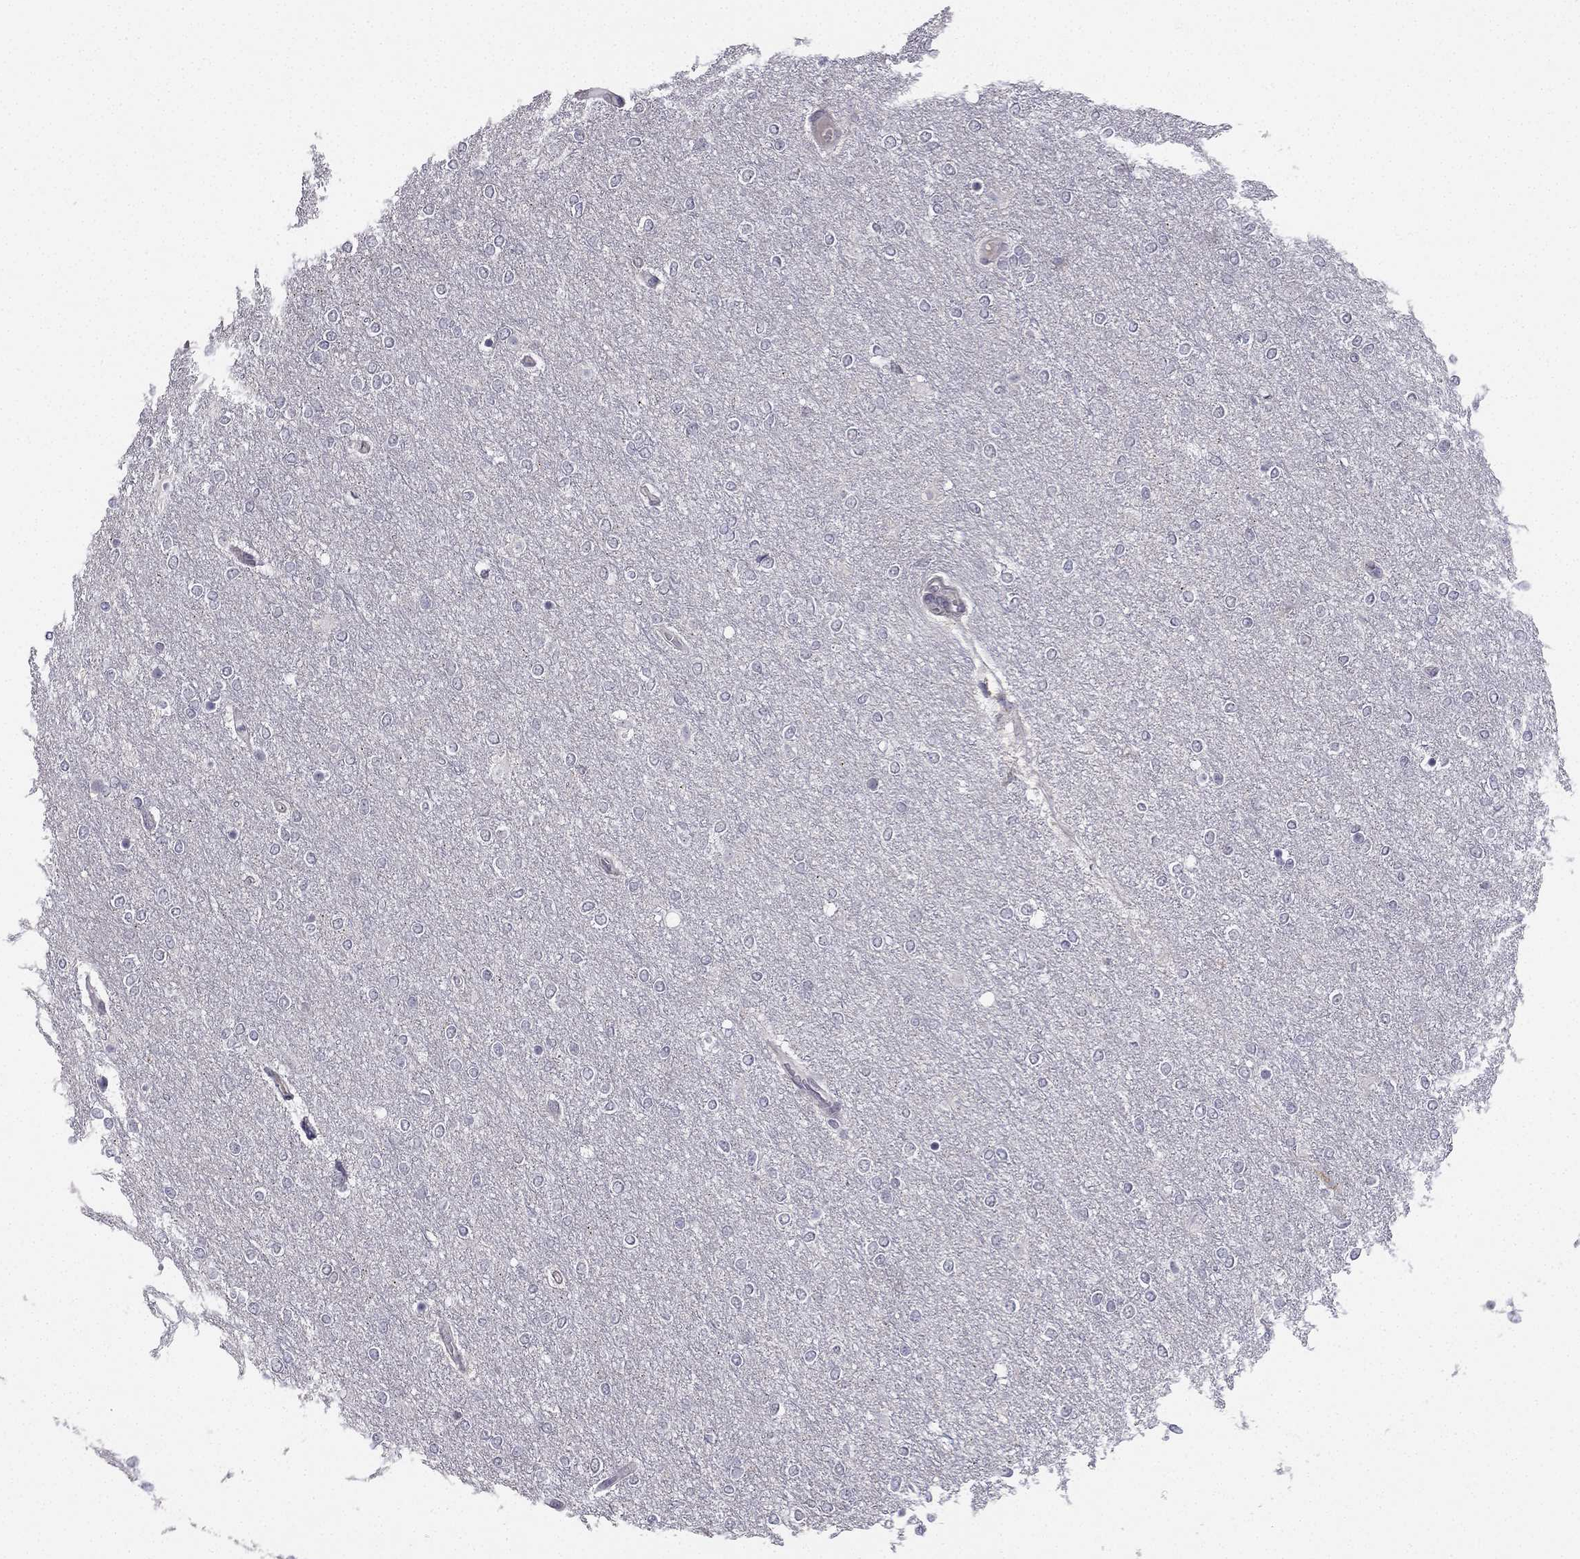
{"staining": {"intensity": "negative", "quantity": "none", "location": "none"}, "tissue": "glioma", "cell_type": "Tumor cells", "image_type": "cancer", "snomed": [{"axis": "morphology", "description": "Glioma, malignant, High grade"}, {"axis": "topography", "description": "Brain"}], "caption": "Histopathology image shows no significant protein staining in tumor cells of malignant high-grade glioma.", "gene": "CHST8", "patient": {"sex": "female", "age": 61}}